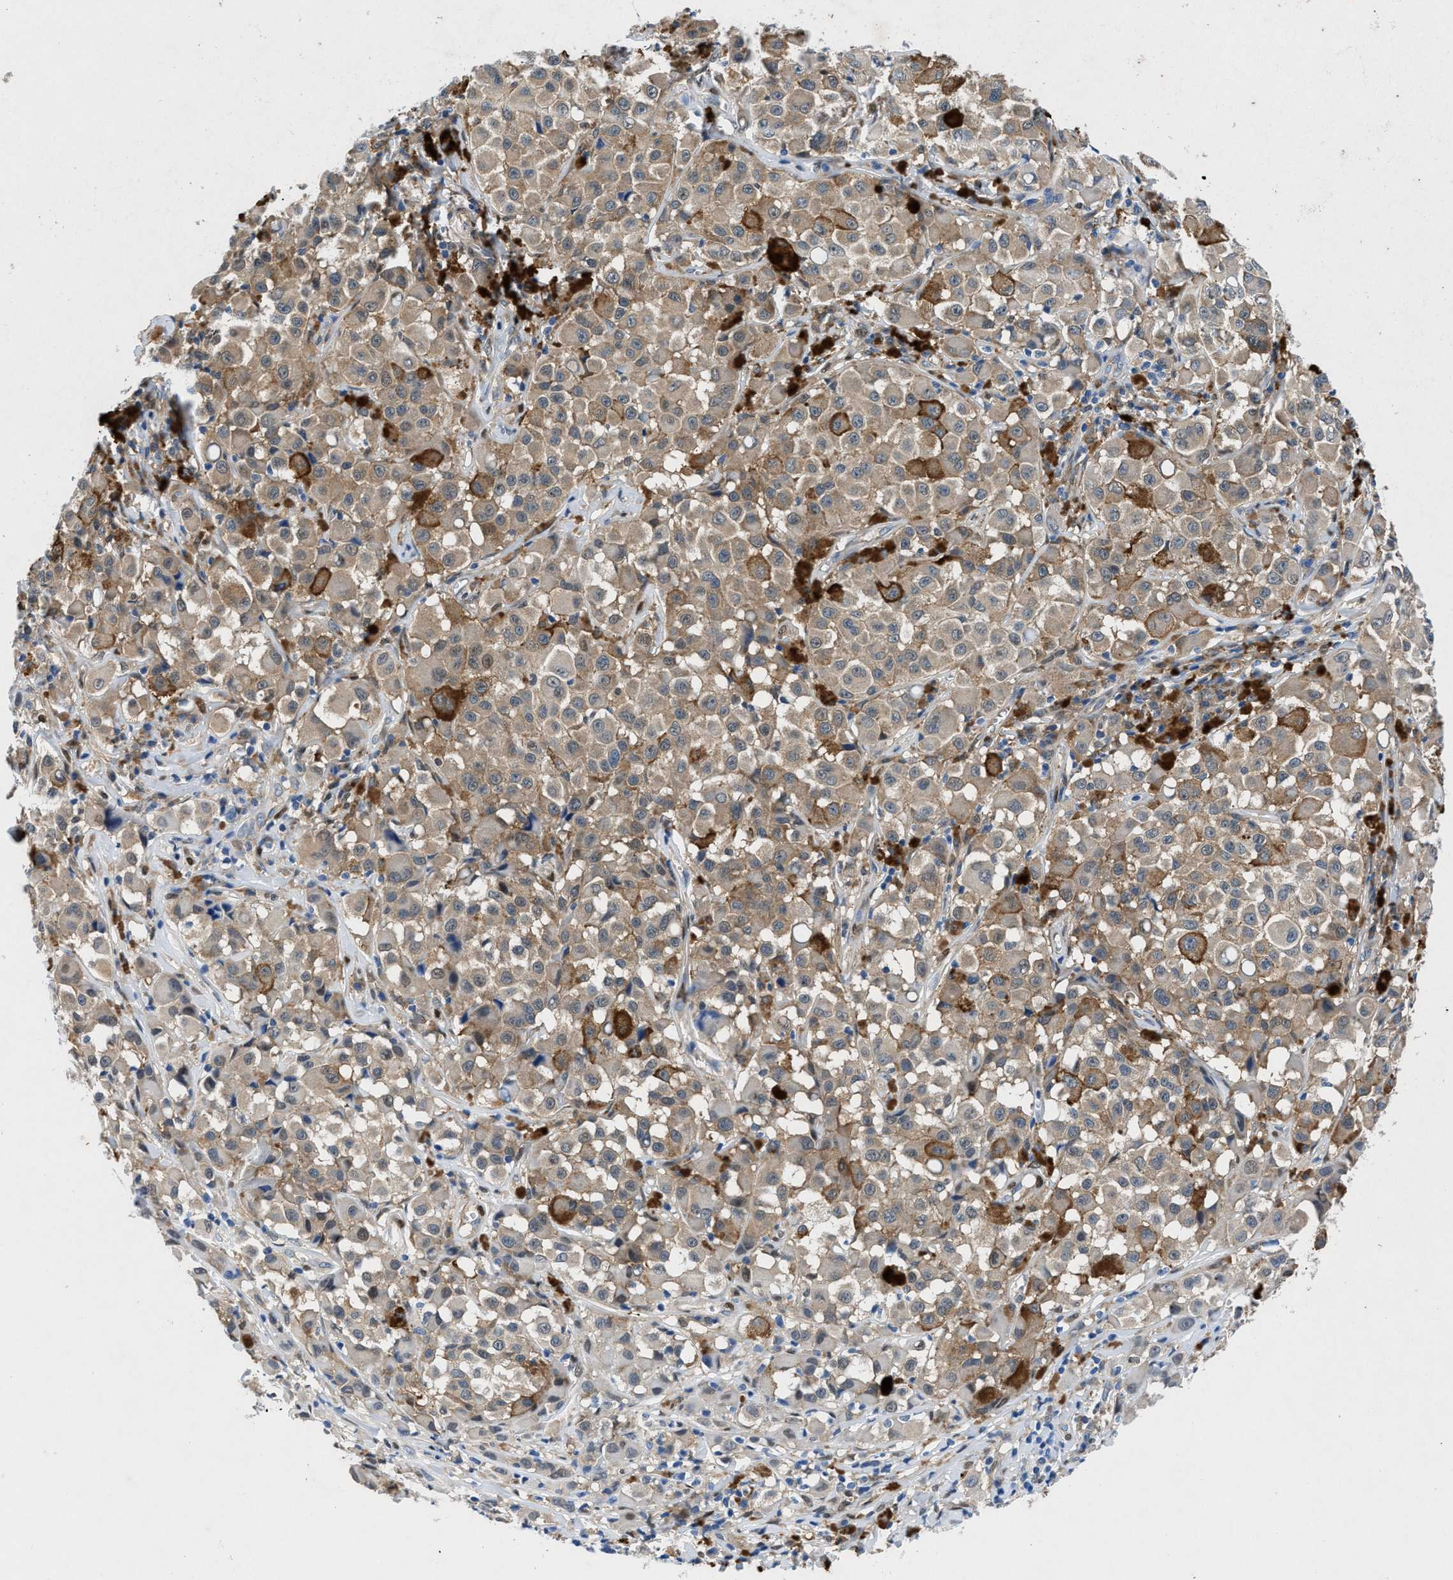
{"staining": {"intensity": "weak", "quantity": ">75%", "location": "cytoplasmic/membranous"}, "tissue": "melanoma", "cell_type": "Tumor cells", "image_type": "cancer", "snomed": [{"axis": "morphology", "description": "Malignant melanoma, NOS"}, {"axis": "topography", "description": "Skin"}], "caption": "Melanoma stained with immunohistochemistry (IHC) demonstrates weak cytoplasmic/membranous positivity in about >75% of tumor cells.", "gene": "COPS2", "patient": {"sex": "male", "age": 84}}